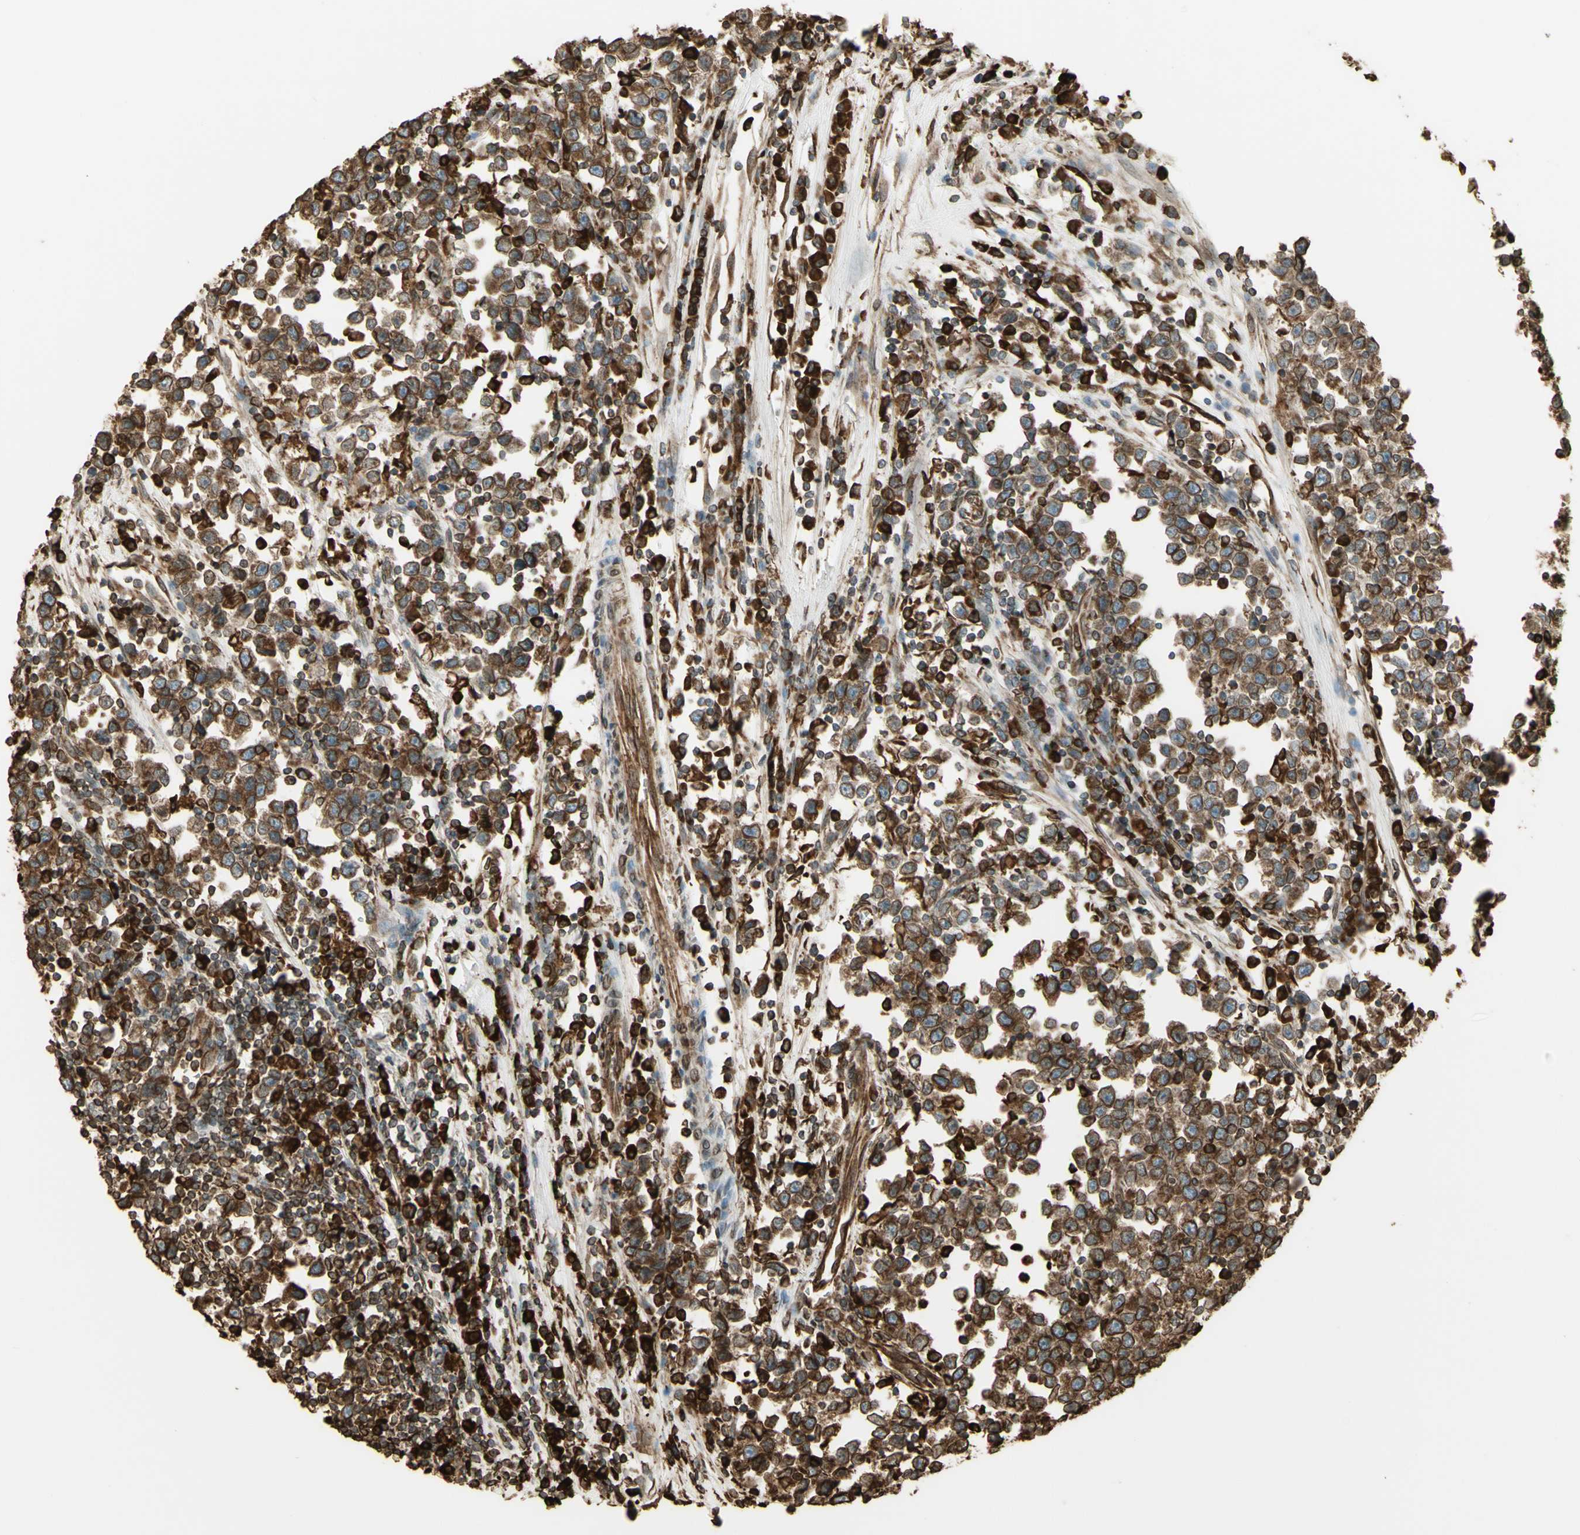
{"staining": {"intensity": "strong", "quantity": "25%-75%", "location": "cytoplasmic/membranous"}, "tissue": "testis cancer", "cell_type": "Tumor cells", "image_type": "cancer", "snomed": [{"axis": "morphology", "description": "Seminoma, NOS"}, {"axis": "topography", "description": "Testis"}], "caption": "A histopathology image of seminoma (testis) stained for a protein shows strong cytoplasmic/membranous brown staining in tumor cells.", "gene": "CANX", "patient": {"sex": "male", "age": 43}}